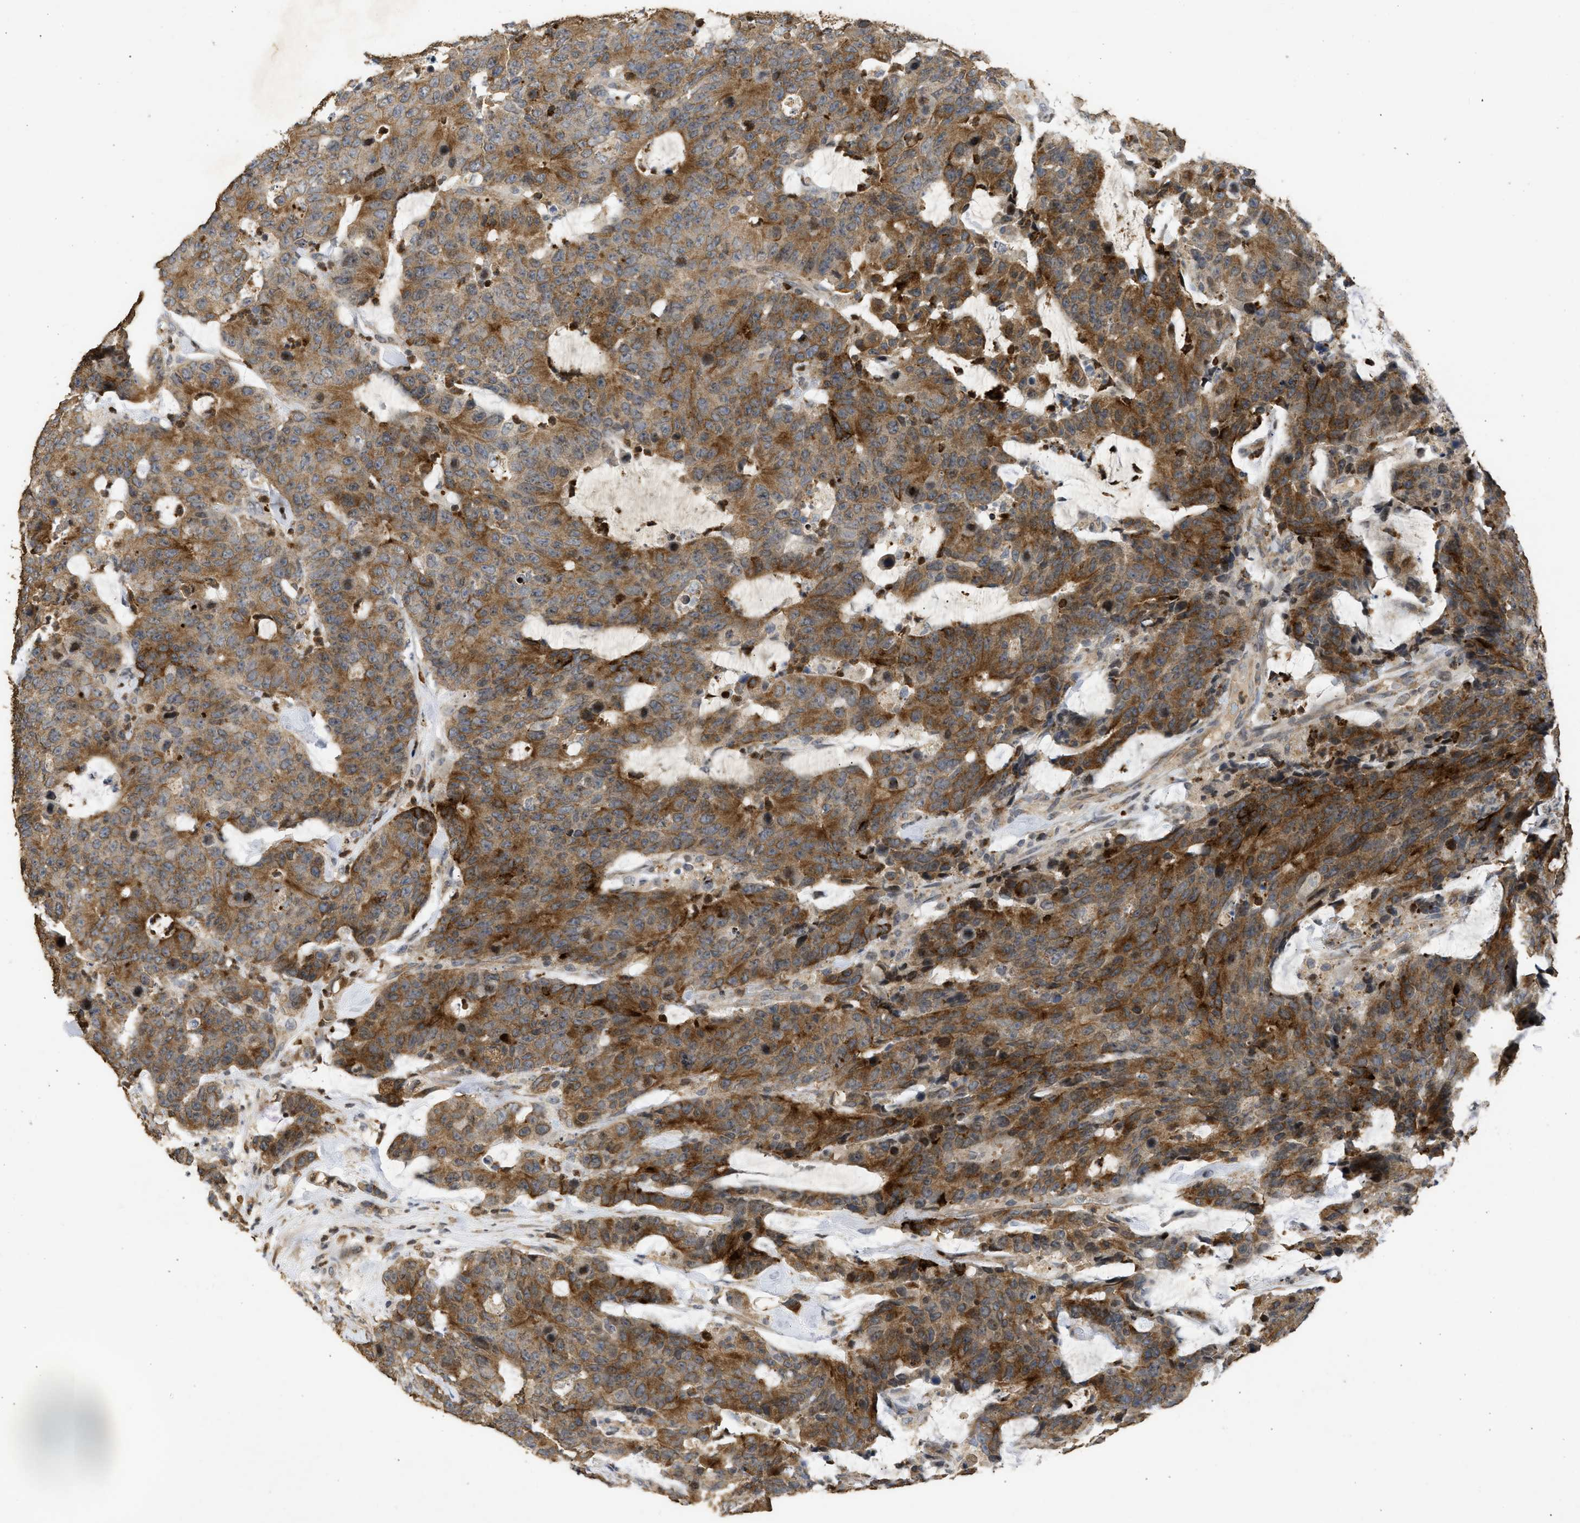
{"staining": {"intensity": "strong", "quantity": ">75%", "location": "cytoplasmic/membranous"}, "tissue": "colorectal cancer", "cell_type": "Tumor cells", "image_type": "cancer", "snomed": [{"axis": "morphology", "description": "Adenocarcinoma, NOS"}, {"axis": "topography", "description": "Colon"}], "caption": "IHC staining of colorectal cancer, which reveals high levels of strong cytoplasmic/membranous staining in about >75% of tumor cells indicating strong cytoplasmic/membranous protein expression. The staining was performed using DAB (3,3'-diaminobenzidine) (brown) for protein detection and nuclei were counterstained in hematoxylin (blue).", "gene": "ENSG00000142539", "patient": {"sex": "female", "age": 86}}